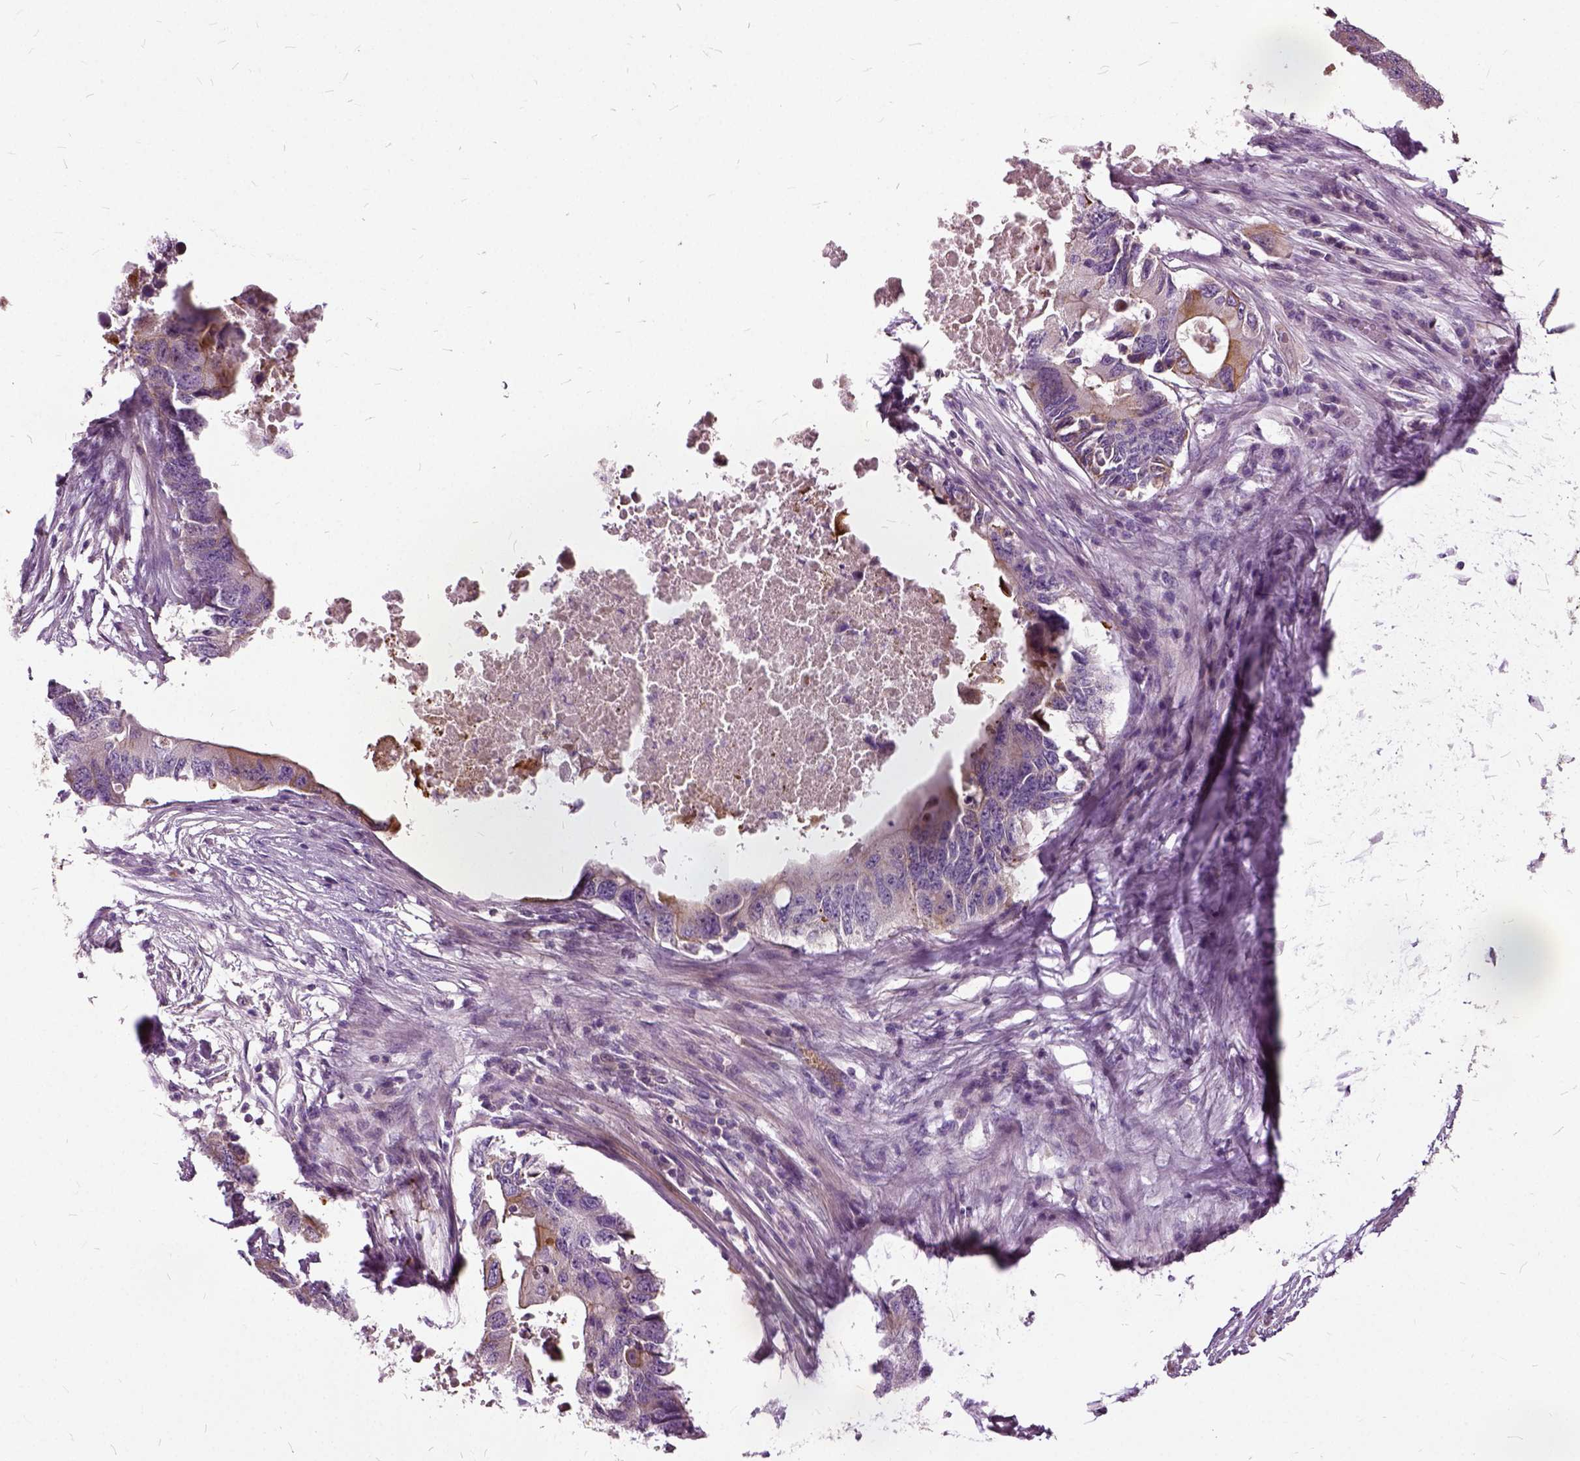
{"staining": {"intensity": "moderate", "quantity": "<25%", "location": "cytoplasmic/membranous"}, "tissue": "colorectal cancer", "cell_type": "Tumor cells", "image_type": "cancer", "snomed": [{"axis": "morphology", "description": "Adenocarcinoma, NOS"}, {"axis": "topography", "description": "Colon"}], "caption": "Human adenocarcinoma (colorectal) stained for a protein (brown) shows moderate cytoplasmic/membranous positive expression in about <25% of tumor cells.", "gene": "ILRUN", "patient": {"sex": "male", "age": 71}}